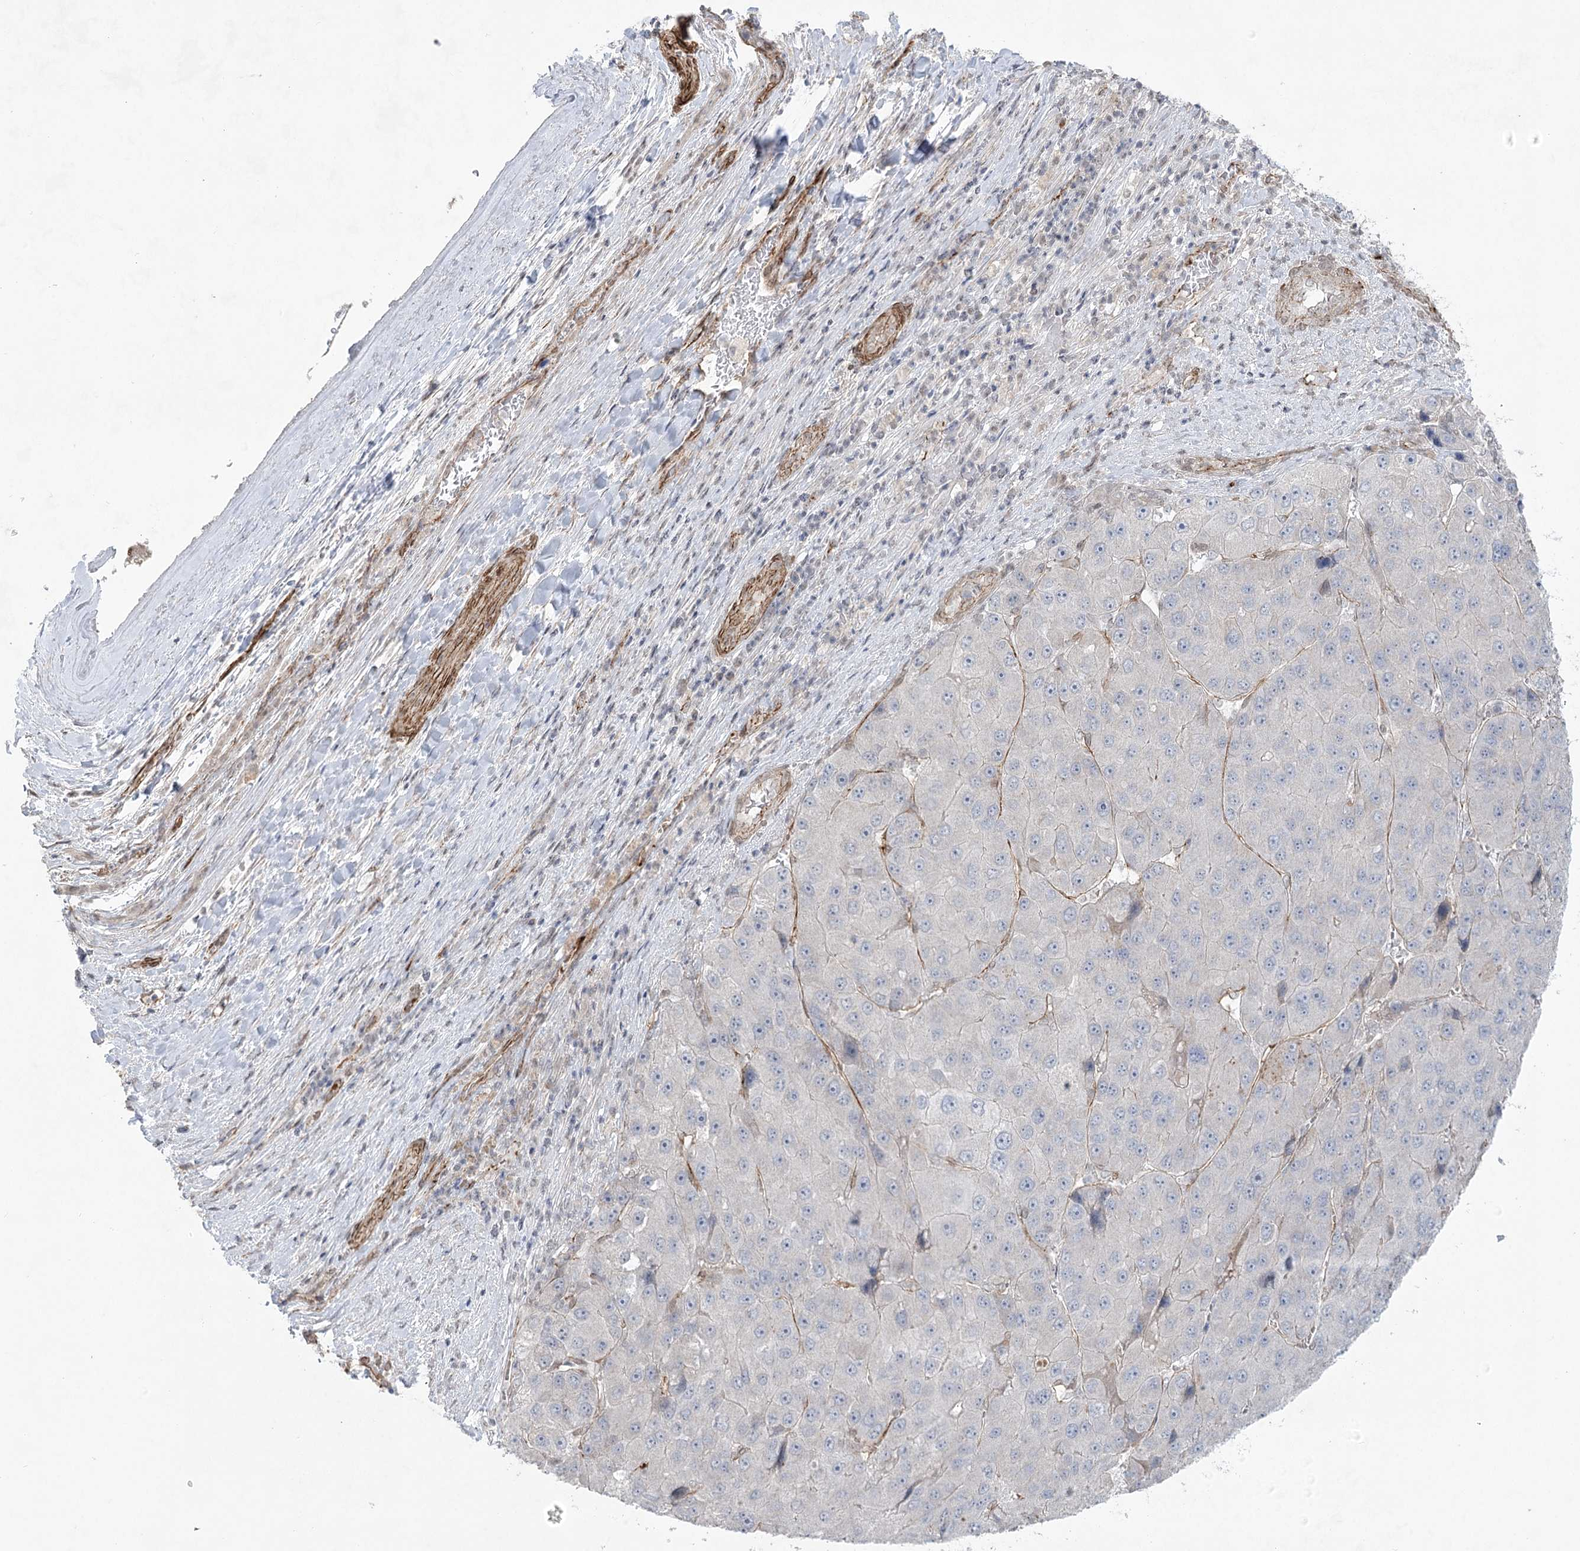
{"staining": {"intensity": "negative", "quantity": "none", "location": "none"}, "tissue": "liver cancer", "cell_type": "Tumor cells", "image_type": "cancer", "snomed": [{"axis": "morphology", "description": "Carcinoma, Hepatocellular, NOS"}, {"axis": "topography", "description": "Liver"}], "caption": "An image of liver cancer (hepatocellular carcinoma) stained for a protein shows no brown staining in tumor cells.", "gene": "AMTN", "patient": {"sex": "female", "age": 73}}